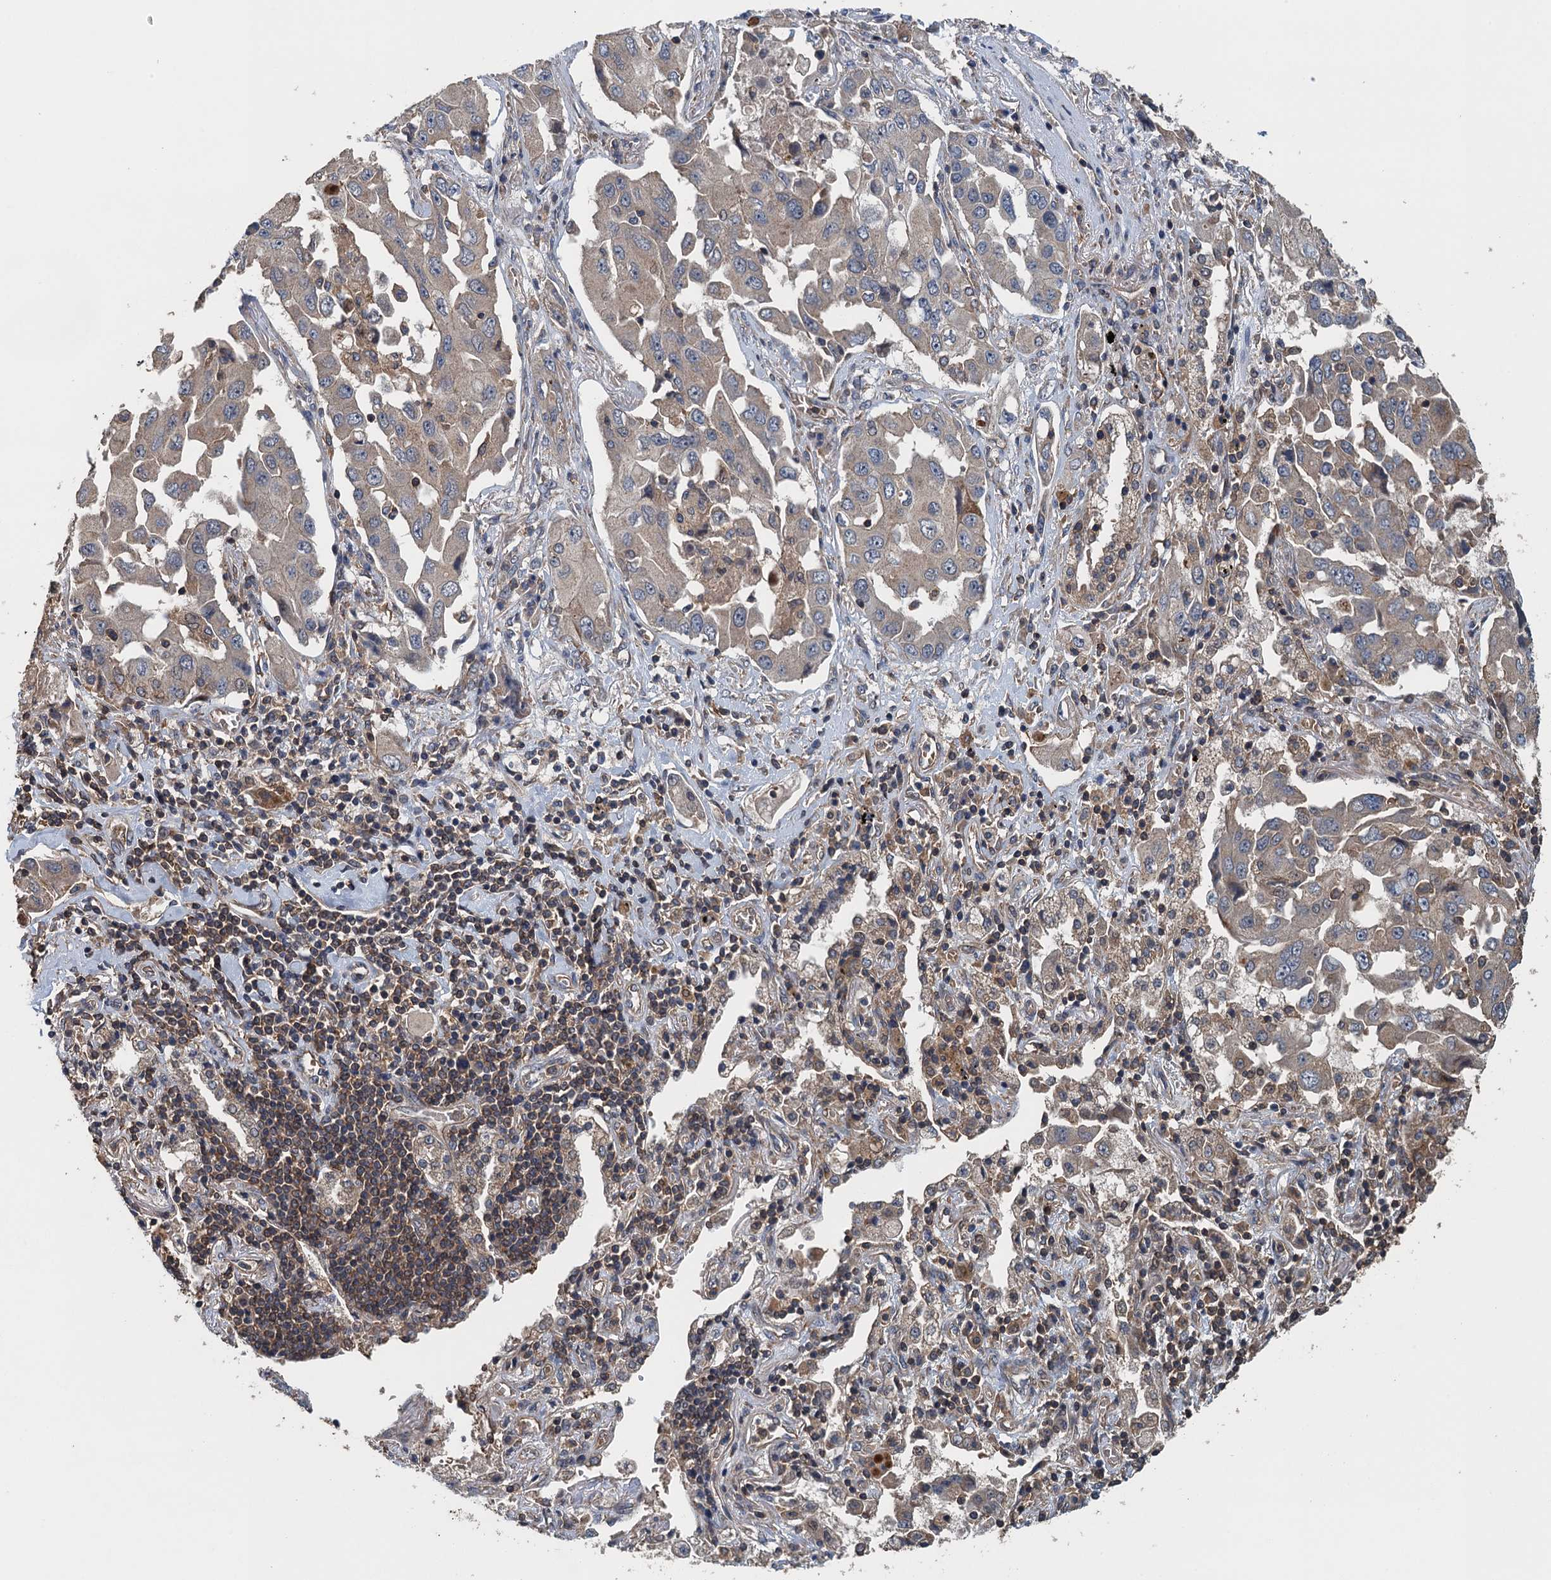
{"staining": {"intensity": "weak", "quantity": "25%-75%", "location": "cytoplasmic/membranous"}, "tissue": "lung cancer", "cell_type": "Tumor cells", "image_type": "cancer", "snomed": [{"axis": "morphology", "description": "Adenocarcinoma, NOS"}, {"axis": "topography", "description": "Lung"}], "caption": "High-power microscopy captured an immunohistochemistry photomicrograph of lung cancer (adenocarcinoma), revealing weak cytoplasmic/membranous expression in about 25%-75% of tumor cells.", "gene": "BORCS5", "patient": {"sex": "female", "age": 65}}